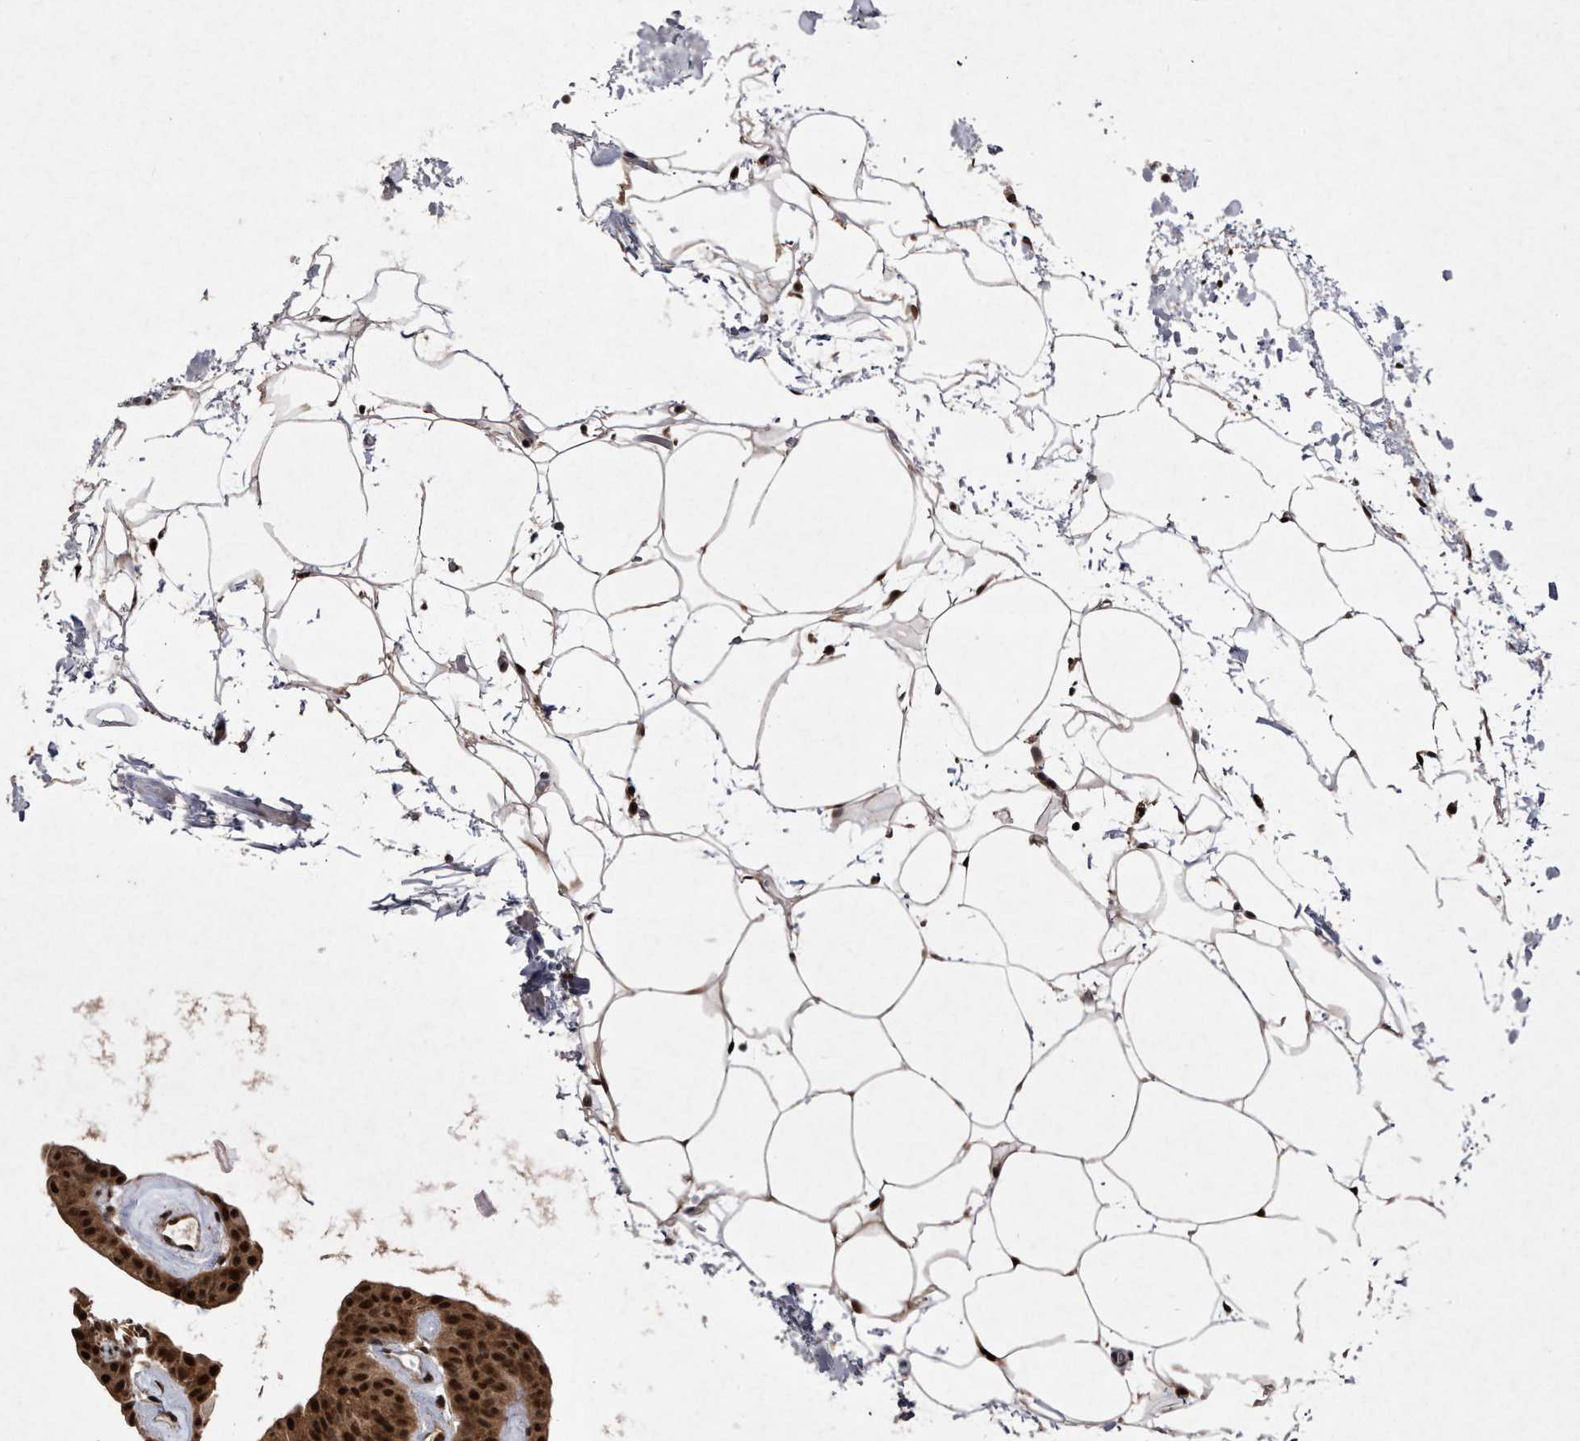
{"staining": {"intensity": "strong", "quantity": ">75%", "location": "cytoplasmic/membranous,nuclear"}, "tissue": "urothelial cancer", "cell_type": "Tumor cells", "image_type": "cancer", "snomed": [{"axis": "morphology", "description": "Urothelial carcinoma, Low grade"}, {"axis": "topography", "description": "Urinary bladder"}], "caption": "DAB immunohistochemical staining of urothelial cancer displays strong cytoplasmic/membranous and nuclear protein positivity in about >75% of tumor cells. The protein is stained brown, and the nuclei are stained in blue (DAB IHC with brightfield microscopy, high magnification).", "gene": "RAD23B", "patient": {"sex": "female", "age": 60}}